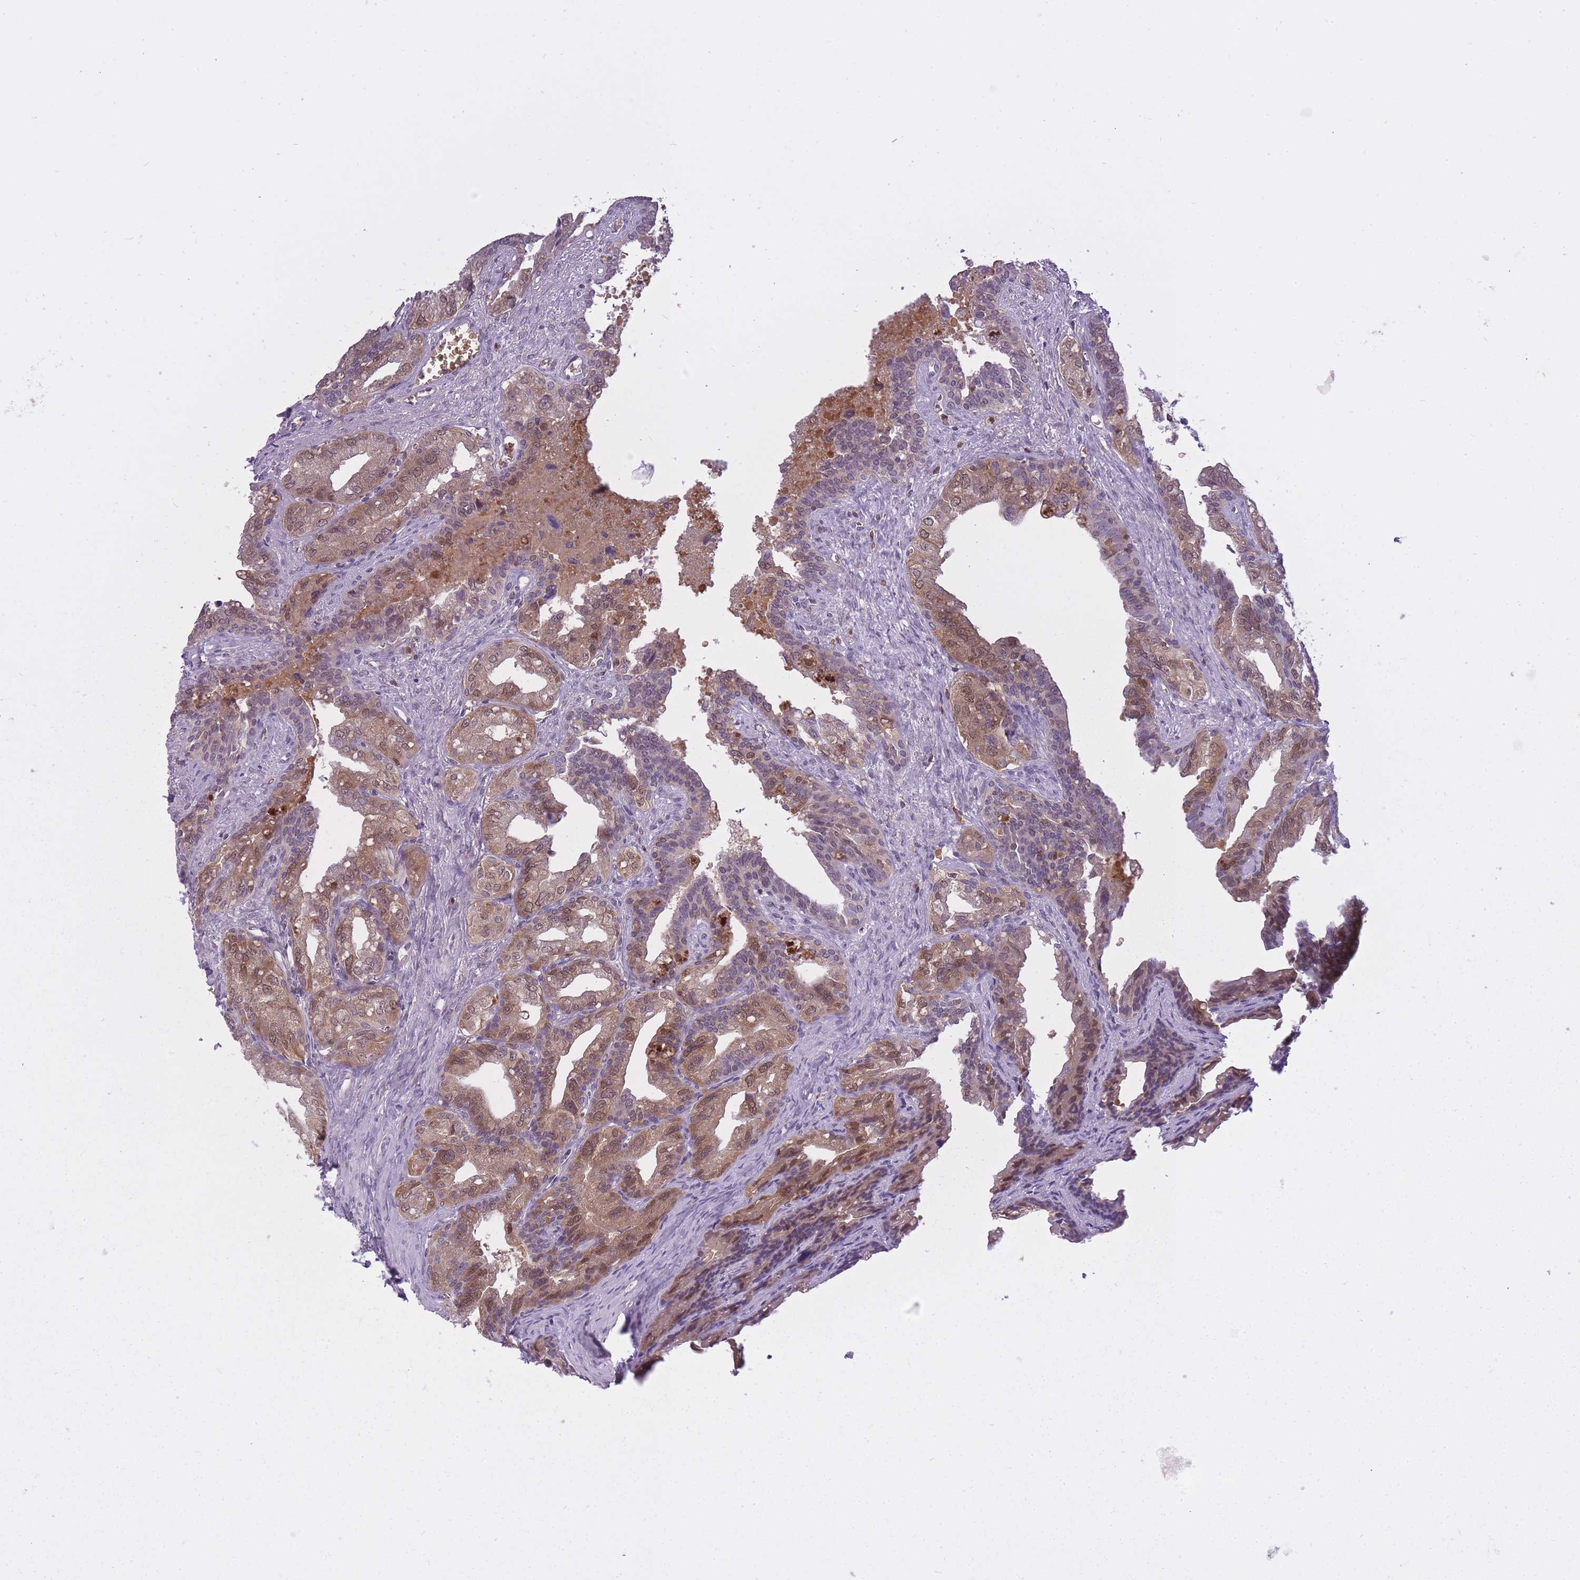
{"staining": {"intensity": "moderate", "quantity": ">75%", "location": "cytoplasmic/membranous,nuclear"}, "tissue": "seminal vesicle", "cell_type": "Glandular cells", "image_type": "normal", "snomed": [{"axis": "morphology", "description": "Normal tissue, NOS"}, {"axis": "topography", "description": "Seminal veicle"}], "caption": "Brown immunohistochemical staining in unremarkable seminal vesicle shows moderate cytoplasmic/membranous,nuclear expression in about >75% of glandular cells.", "gene": "CXorf38", "patient": {"sex": "male", "age": 67}}